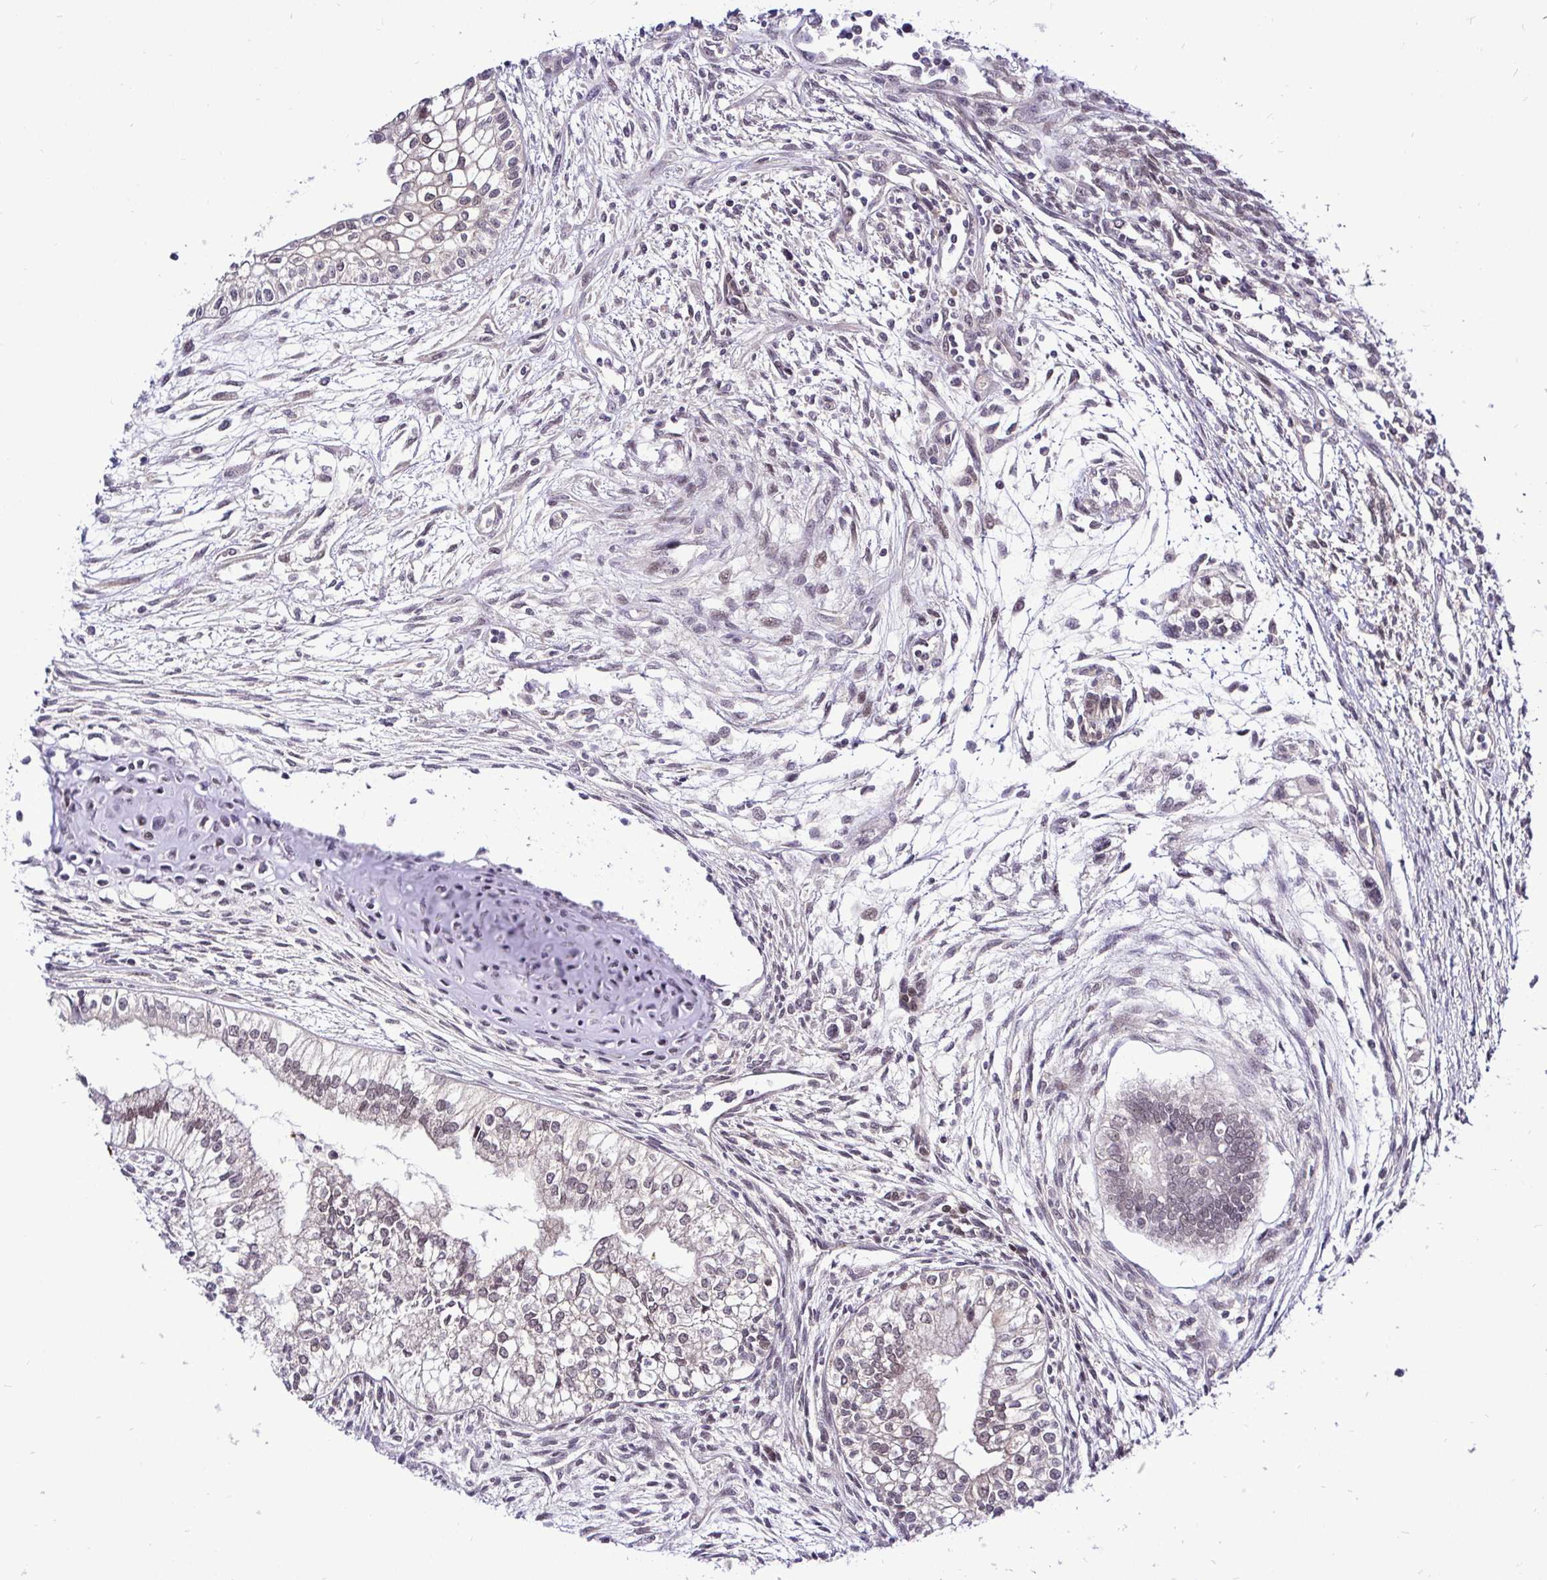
{"staining": {"intensity": "weak", "quantity": "25%-75%", "location": "nuclear"}, "tissue": "testis cancer", "cell_type": "Tumor cells", "image_type": "cancer", "snomed": [{"axis": "morphology", "description": "Carcinoma, Embryonal, NOS"}, {"axis": "topography", "description": "Testis"}], "caption": "Testis cancer stained with immunohistochemistry (IHC) reveals weak nuclear expression in approximately 25%-75% of tumor cells. (IHC, brightfield microscopy, high magnification).", "gene": "UBE2M", "patient": {"sex": "male", "age": 37}}